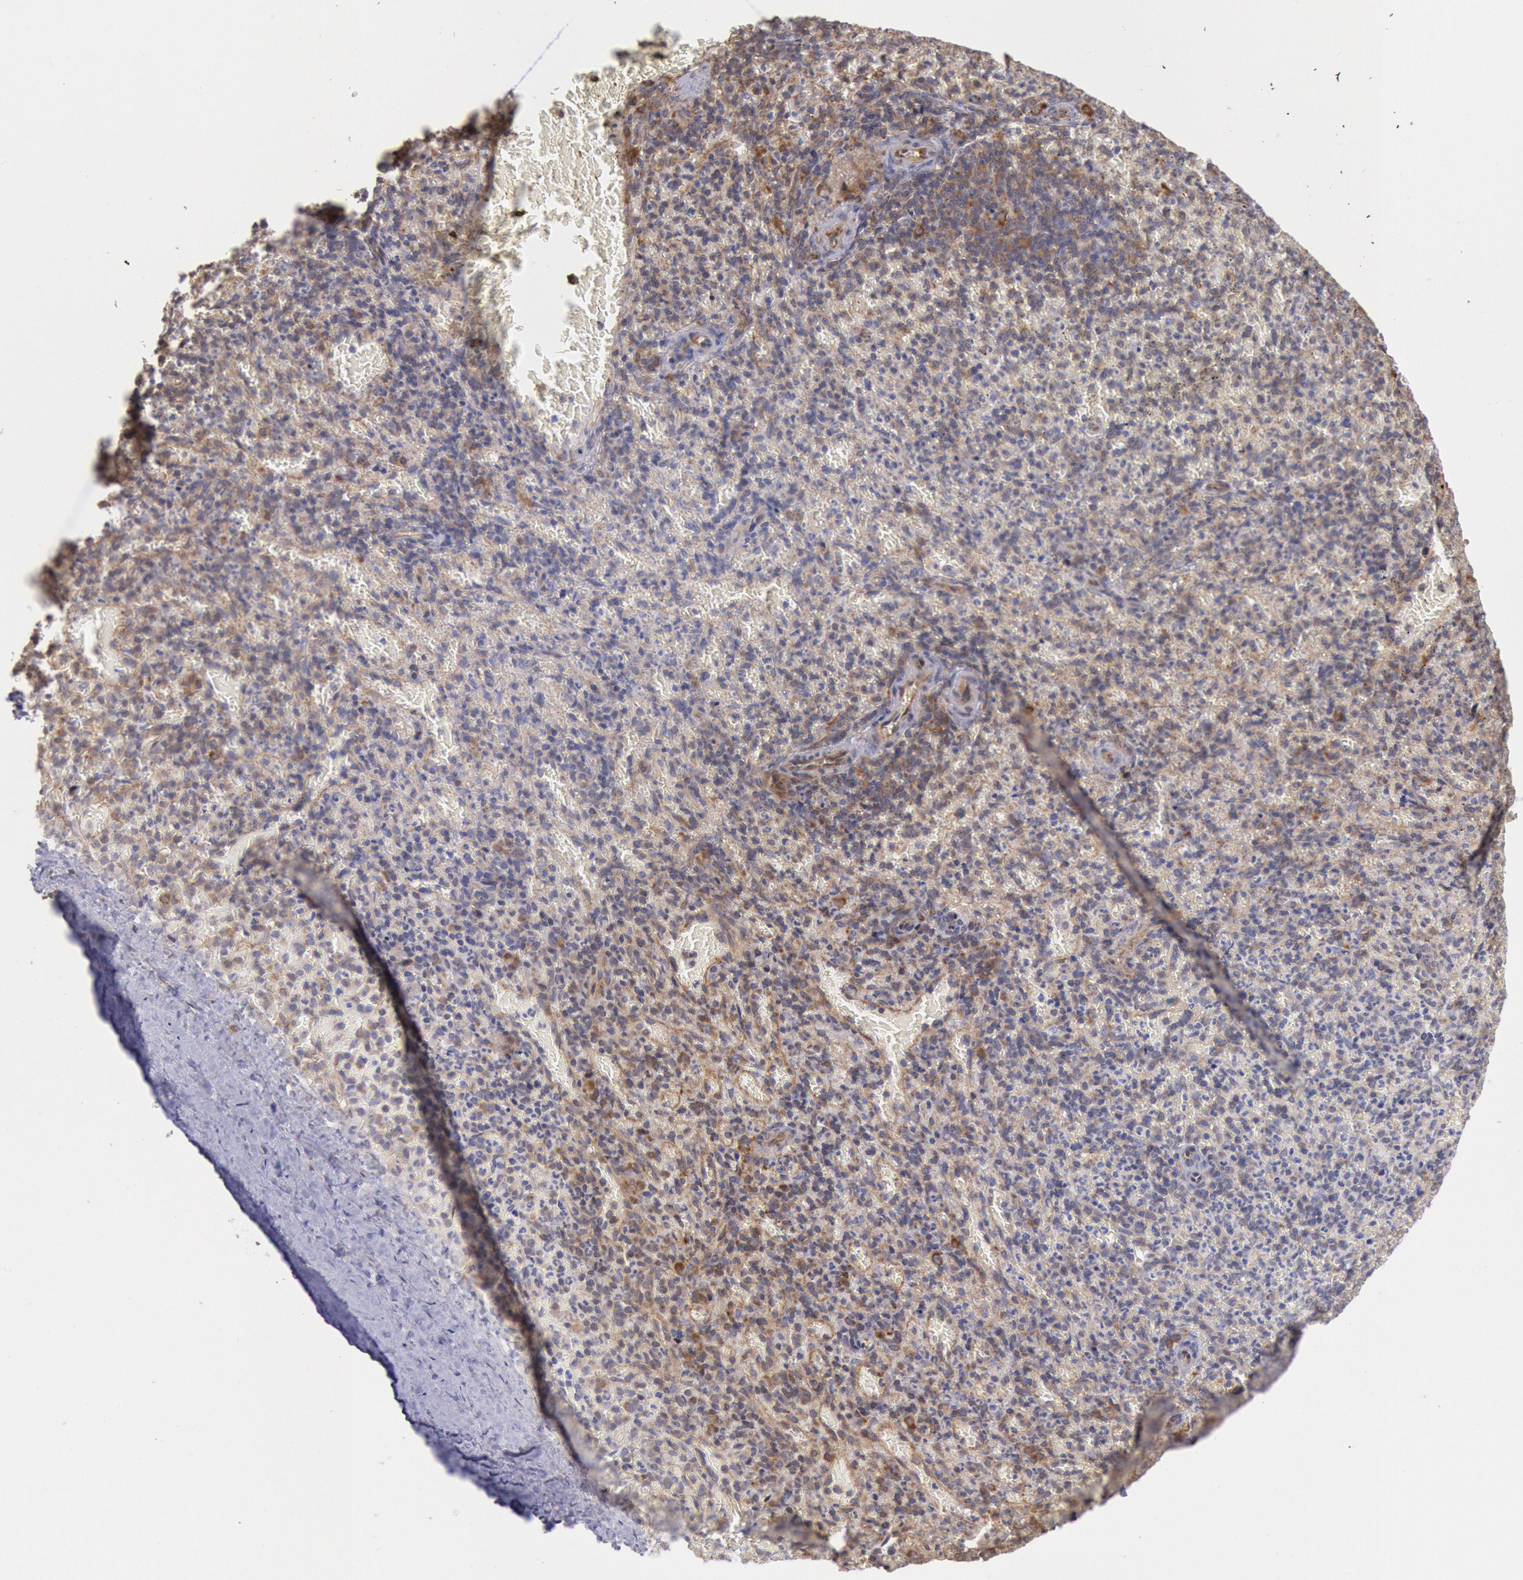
{"staining": {"intensity": "moderate", "quantity": "25%-75%", "location": "cytoplasmic/membranous"}, "tissue": "spleen", "cell_type": "Cells in red pulp", "image_type": "normal", "snomed": [{"axis": "morphology", "description": "Normal tissue, NOS"}, {"axis": "topography", "description": "Spleen"}], "caption": "The image displays immunohistochemical staining of normal spleen. There is moderate cytoplasmic/membranous expression is seen in about 25%-75% of cells in red pulp. (DAB IHC, brown staining for protein, blue staining for nuclei).", "gene": "DRG1", "patient": {"sex": "female", "age": 50}}